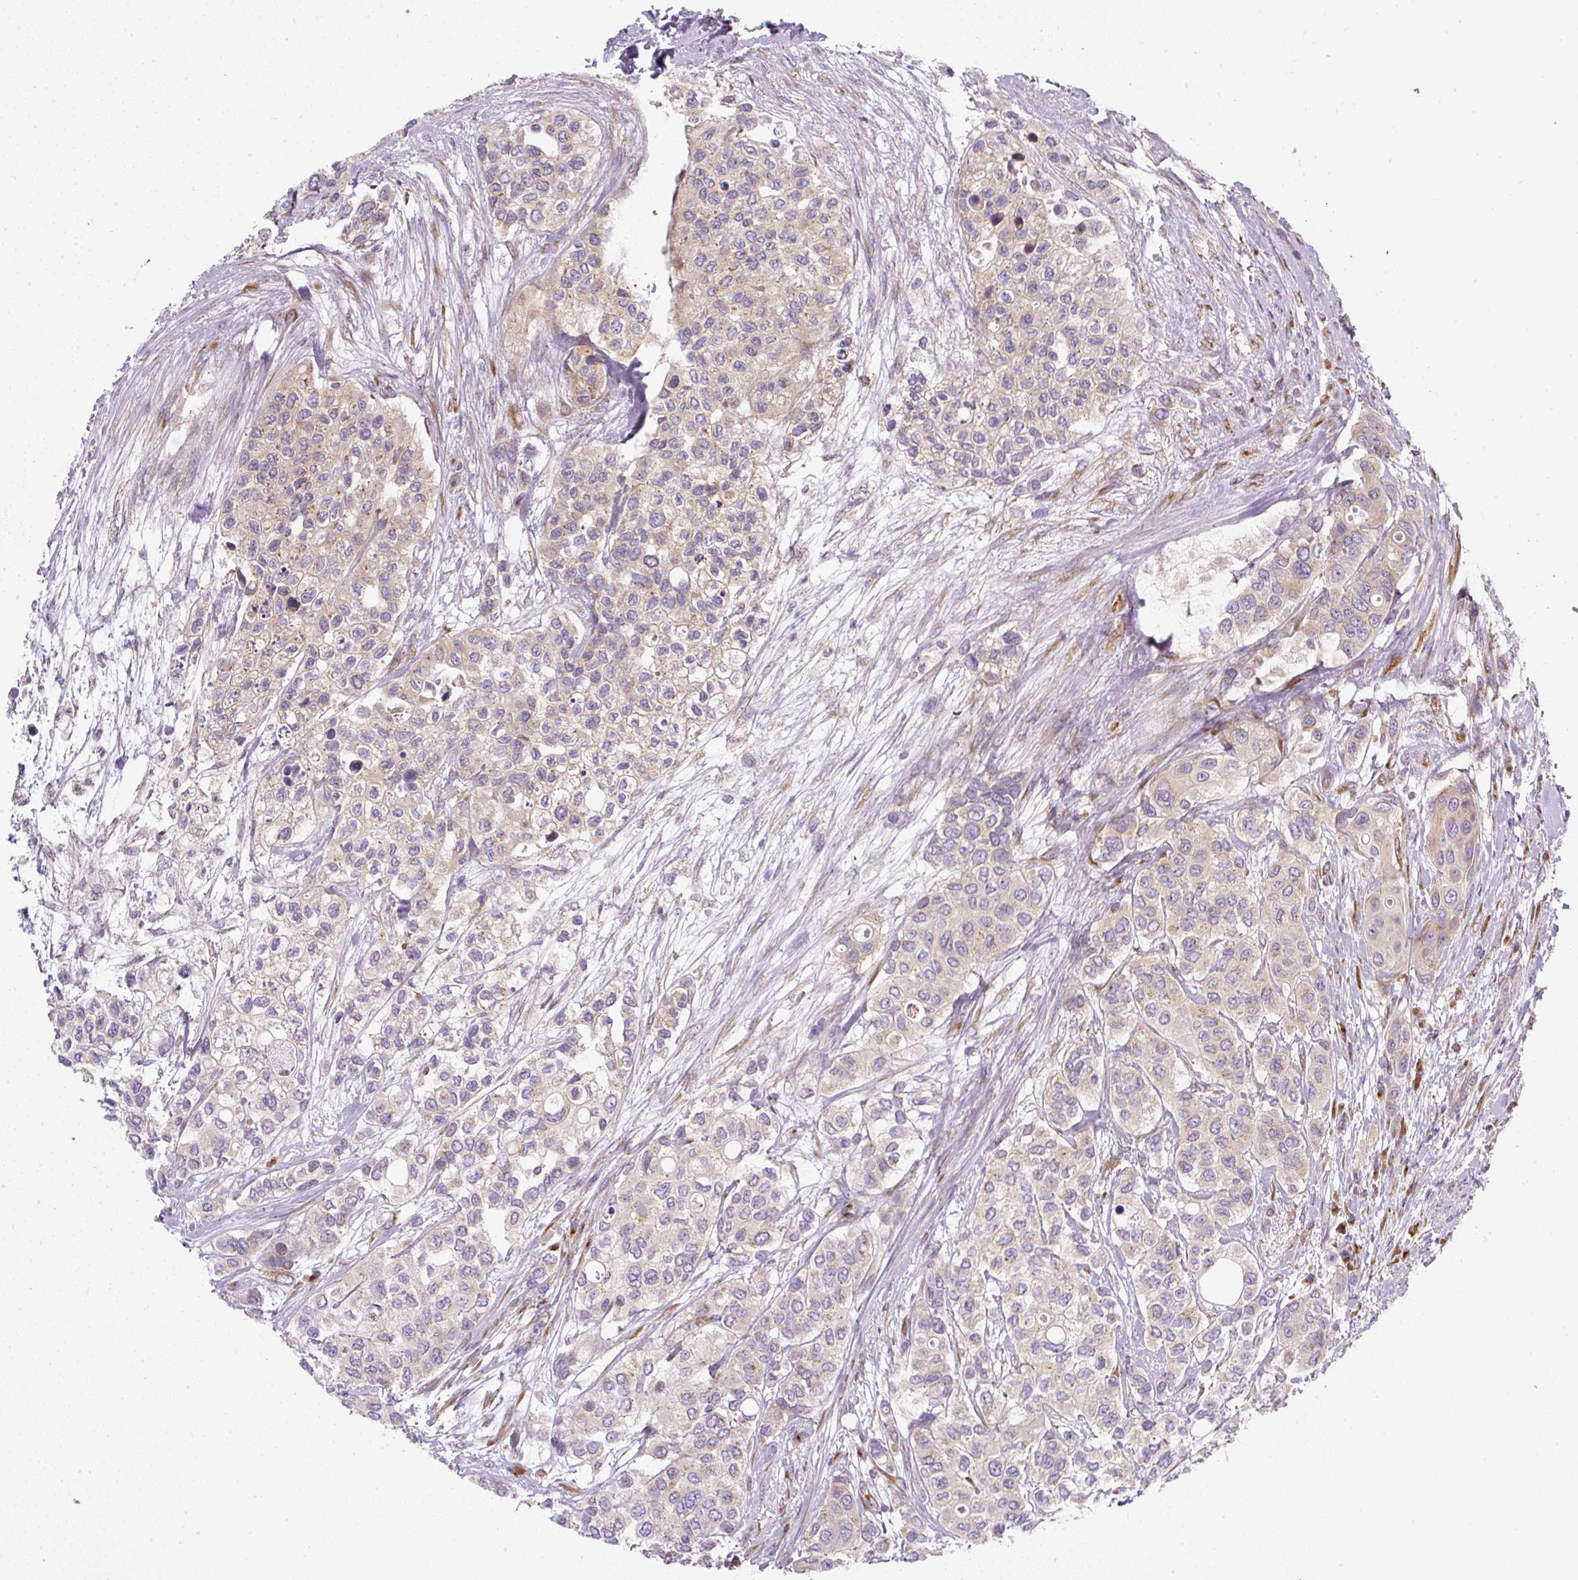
{"staining": {"intensity": "moderate", "quantity": "25%-75%", "location": "cytoplasmic/membranous"}, "tissue": "urothelial cancer", "cell_type": "Tumor cells", "image_type": "cancer", "snomed": [{"axis": "morphology", "description": "Normal tissue, NOS"}, {"axis": "morphology", "description": "Urothelial carcinoma, High grade"}, {"axis": "topography", "description": "Vascular tissue"}, {"axis": "topography", "description": "Urinary bladder"}], "caption": "Protein expression analysis of human urothelial cancer reveals moderate cytoplasmic/membranous positivity in approximately 25%-75% of tumor cells.", "gene": "MLX", "patient": {"sex": "female", "age": 56}}